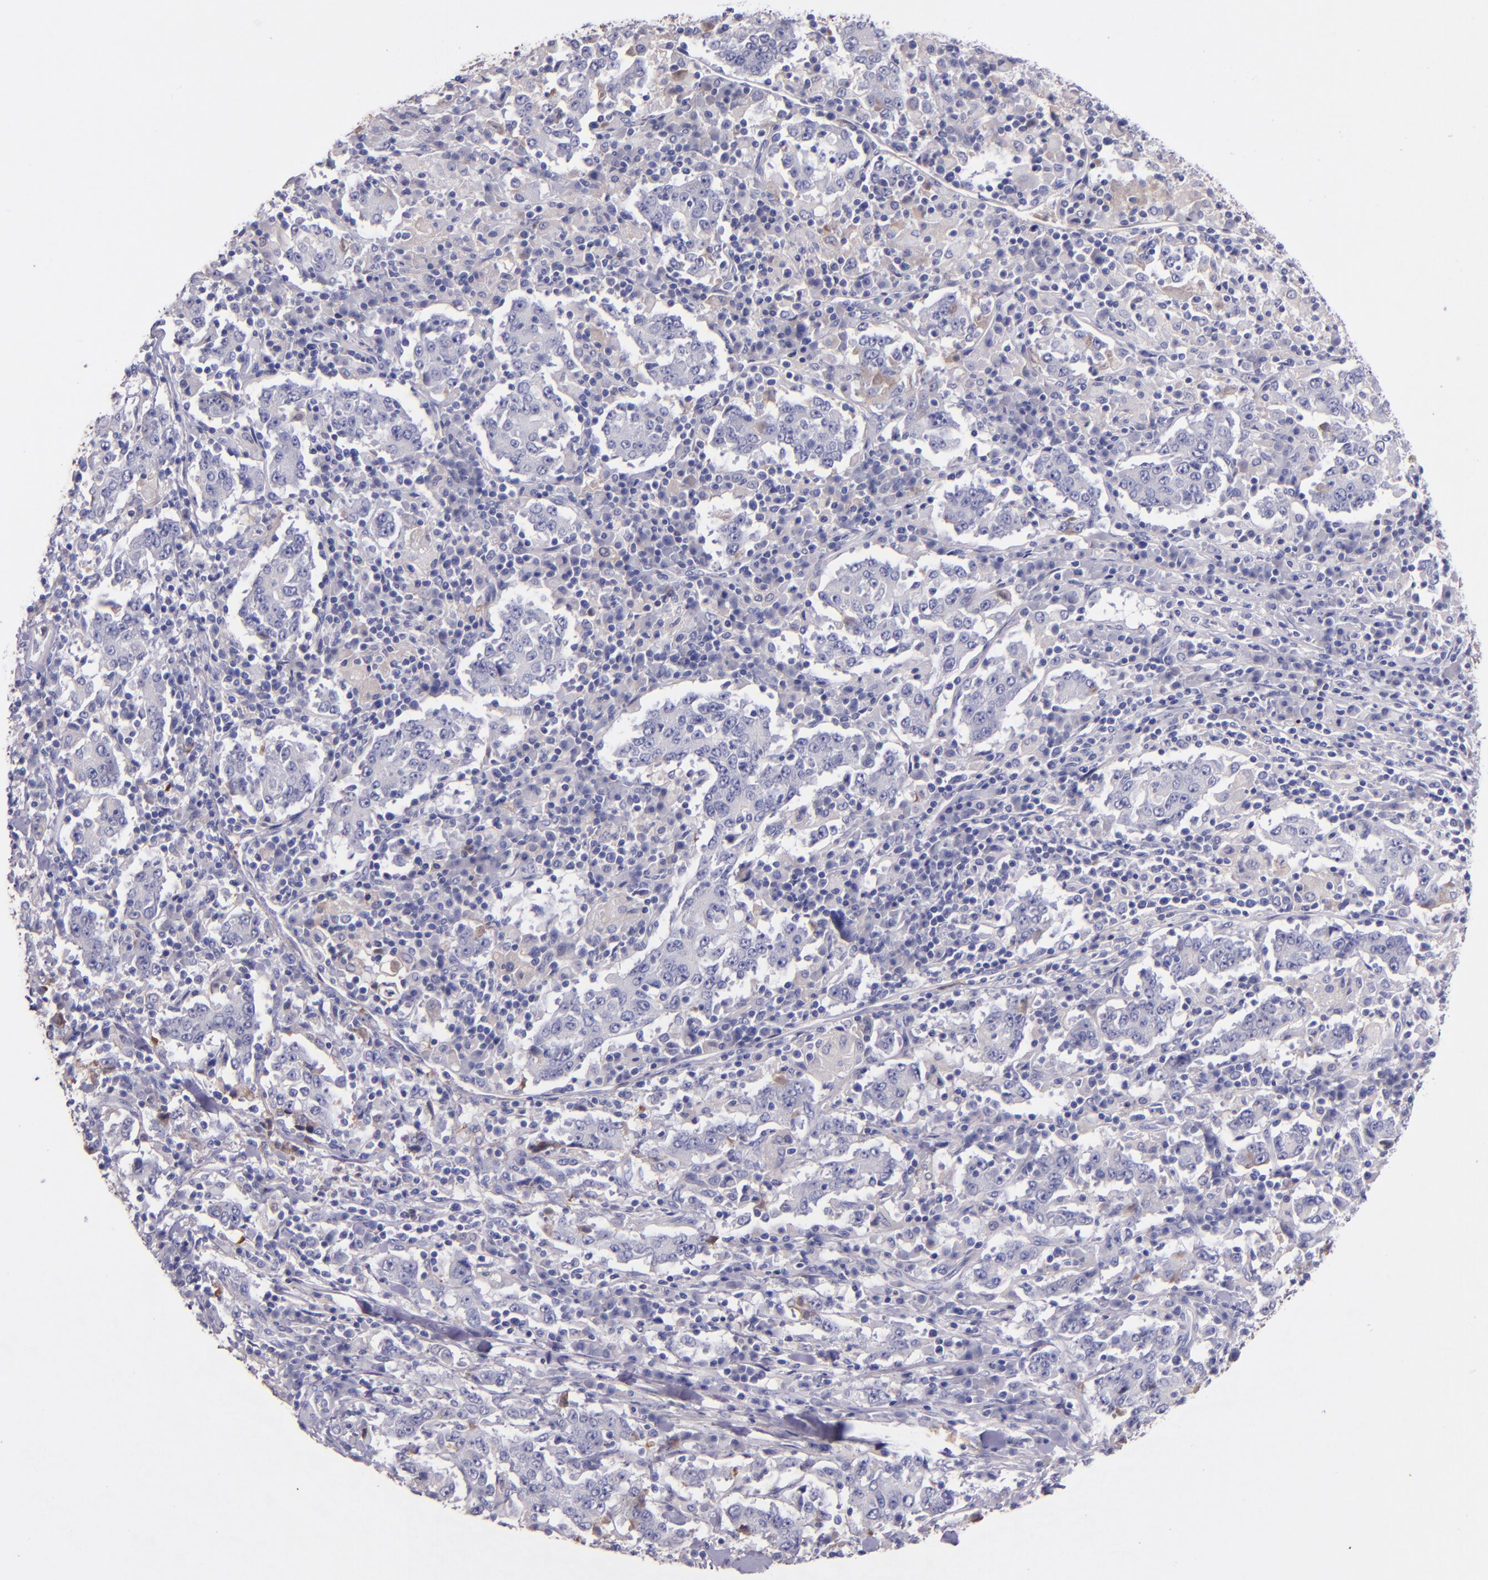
{"staining": {"intensity": "weak", "quantity": "<25%", "location": "cytoplasmic/membranous"}, "tissue": "stomach cancer", "cell_type": "Tumor cells", "image_type": "cancer", "snomed": [{"axis": "morphology", "description": "Normal tissue, NOS"}, {"axis": "morphology", "description": "Adenocarcinoma, NOS"}, {"axis": "topography", "description": "Stomach, upper"}, {"axis": "topography", "description": "Stomach"}], "caption": "DAB (3,3'-diaminobenzidine) immunohistochemical staining of human adenocarcinoma (stomach) exhibits no significant staining in tumor cells.", "gene": "KNG1", "patient": {"sex": "male", "age": 59}}